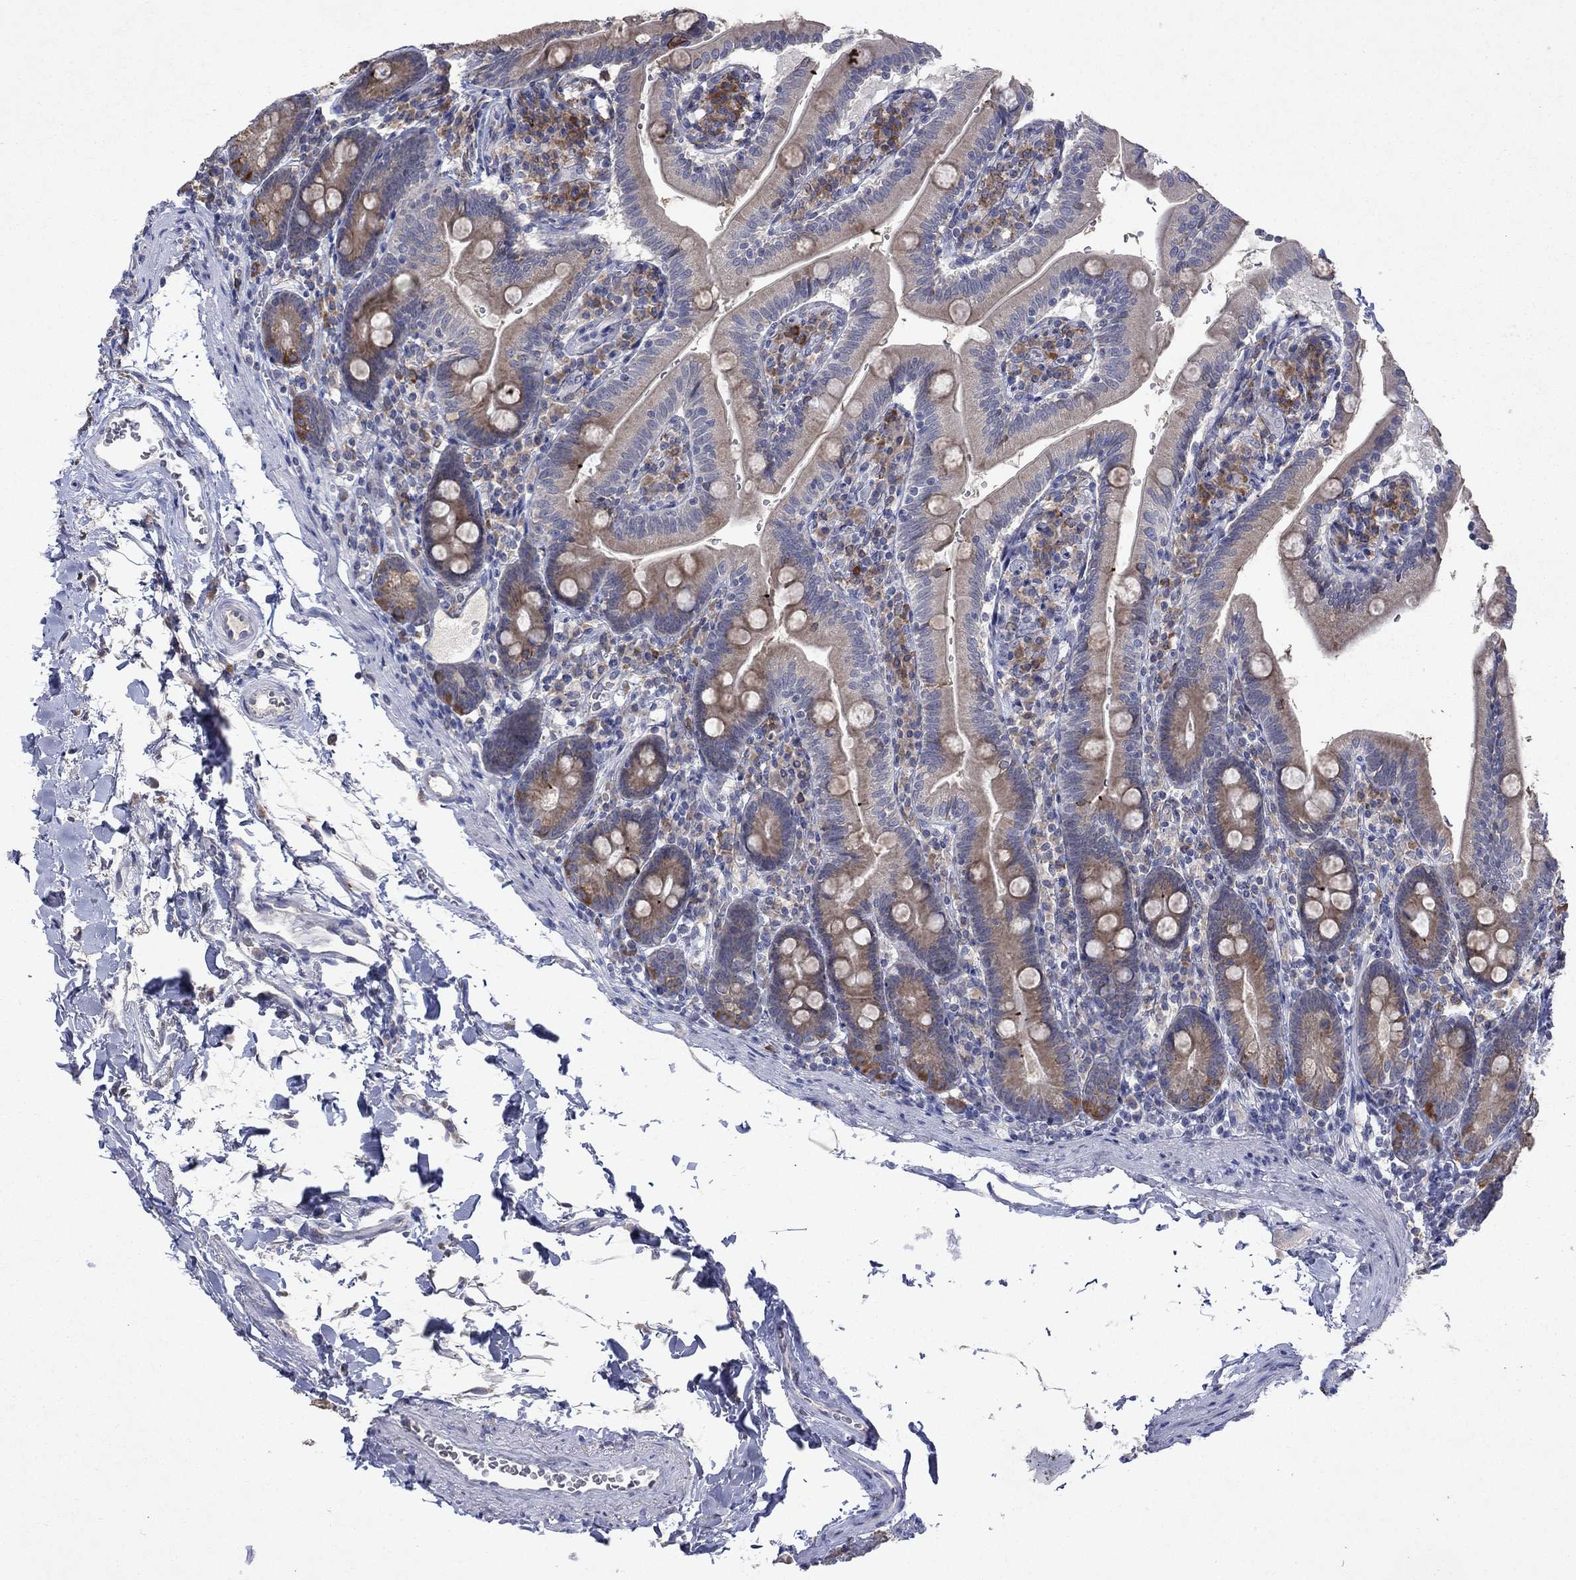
{"staining": {"intensity": "moderate", "quantity": "<25%", "location": "cytoplasmic/membranous"}, "tissue": "duodenum", "cell_type": "Glandular cells", "image_type": "normal", "snomed": [{"axis": "morphology", "description": "Normal tissue, NOS"}, {"axis": "topography", "description": "Duodenum"}], "caption": "Unremarkable duodenum exhibits moderate cytoplasmic/membranous expression in about <25% of glandular cells, visualized by immunohistochemistry. The staining was performed using DAB to visualize the protein expression in brown, while the nuclei were stained in blue with hematoxylin (Magnification: 20x).", "gene": "TMEM97", "patient": {"sex": "female", "age": 67}}